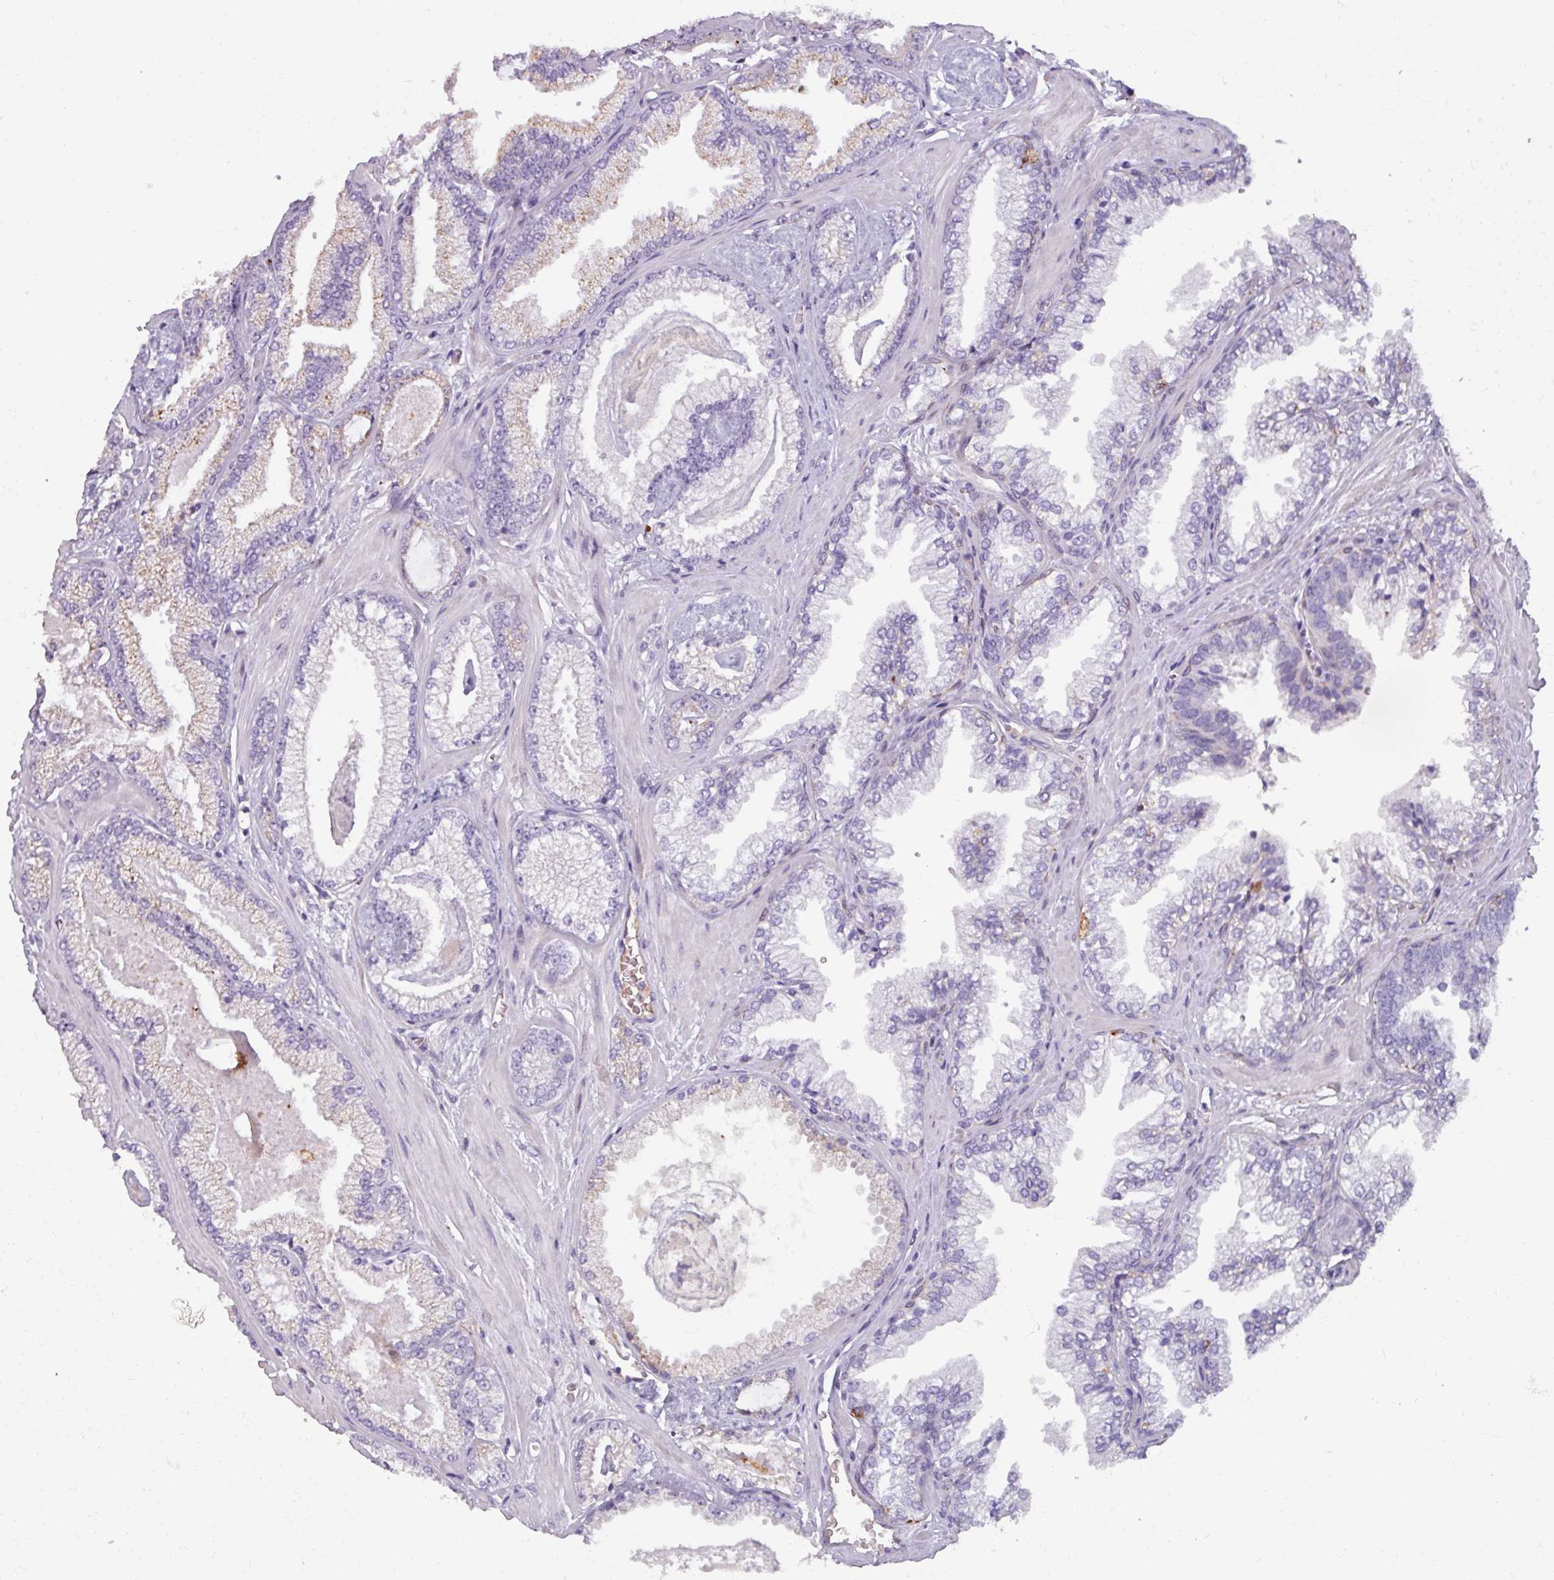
{"staining": {"intensity": "weak", "quantity": "<25%", "location": "cytoplasmic/membranous"}, "tissue": "prostate cancer", "cell_type": "Tumor cells", "image_type": "cancer", "snomed": [{"axis": "morphology", "description": "Adenocarcinoma, Low grade"}, {"axis": "topography", "description": "Prostate"}], "caption": "Histopathology image shows no protein expression in tumor cells of adenocarcinoma (low-grade) (prostate) tissue.", "gene": "SPESP1", "patient": {"sex": "male", "age": 60}}